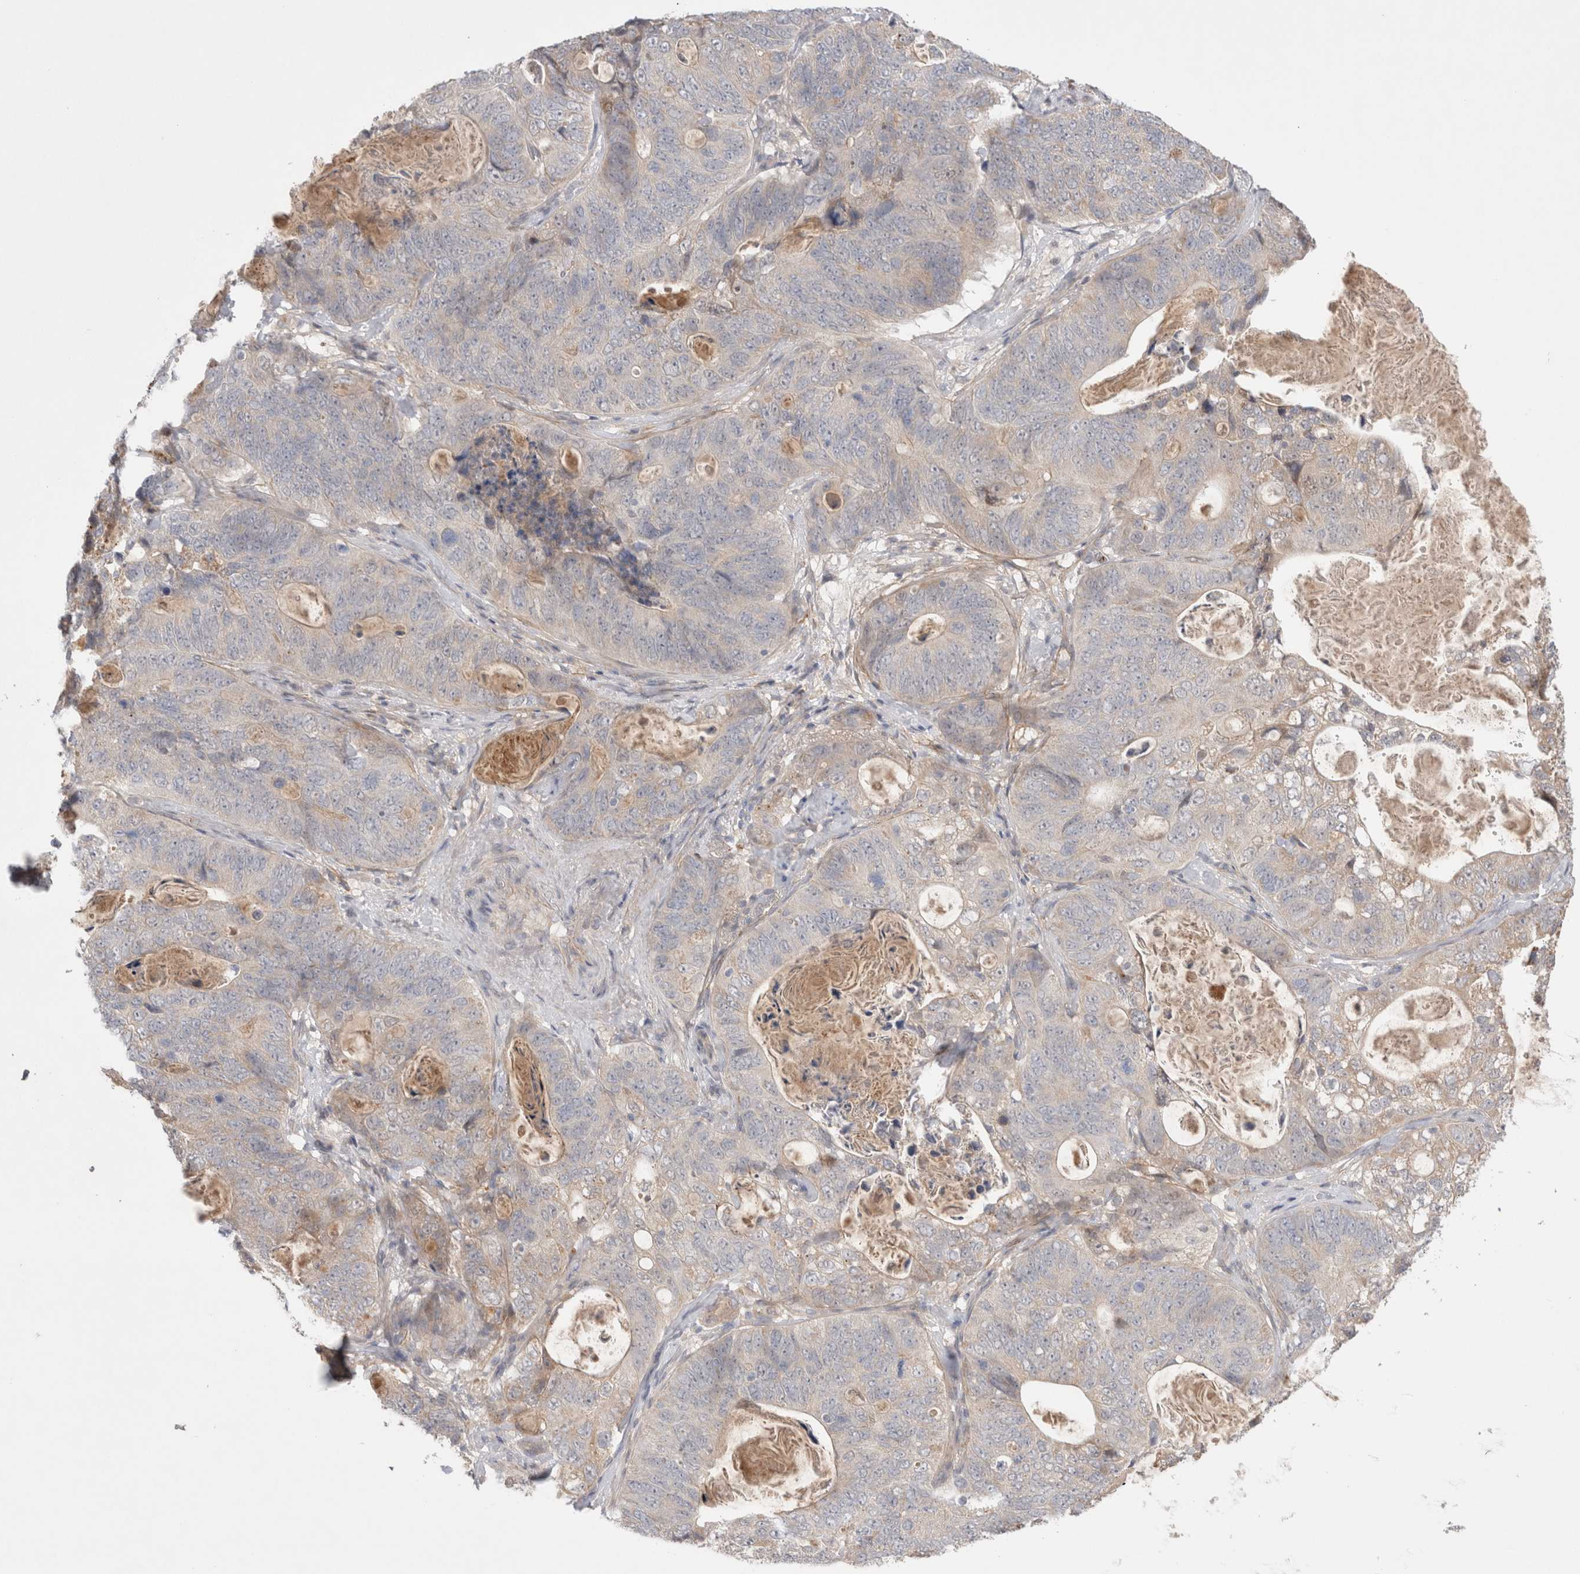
{"staining": {"intensity": "weak", "quantity": "<25%", "location": "cytoplasmic/membranous"}, "tissue": "stomach cancer", "cell_type": "Tumor cells", "image_type": "cancer", "snomed": [{"axis": "morphology", "description": "Normal tissue, NOS"}, {"axis": "morphology", "description": "Adenocarcinoma, NOS"}, {"axis": "topography", "description": "Stomach"}], "caption": "Immunohistochemistry image of neoplastic tissue: human stomach cancer (adenocarcinoma) stained with DAB (3,3'-diaminobenzidine) demonstrates no significant protein positivity in tumor cells.", "gene": "GSDMB", "patient": {"sex": "female", "age": 89}}